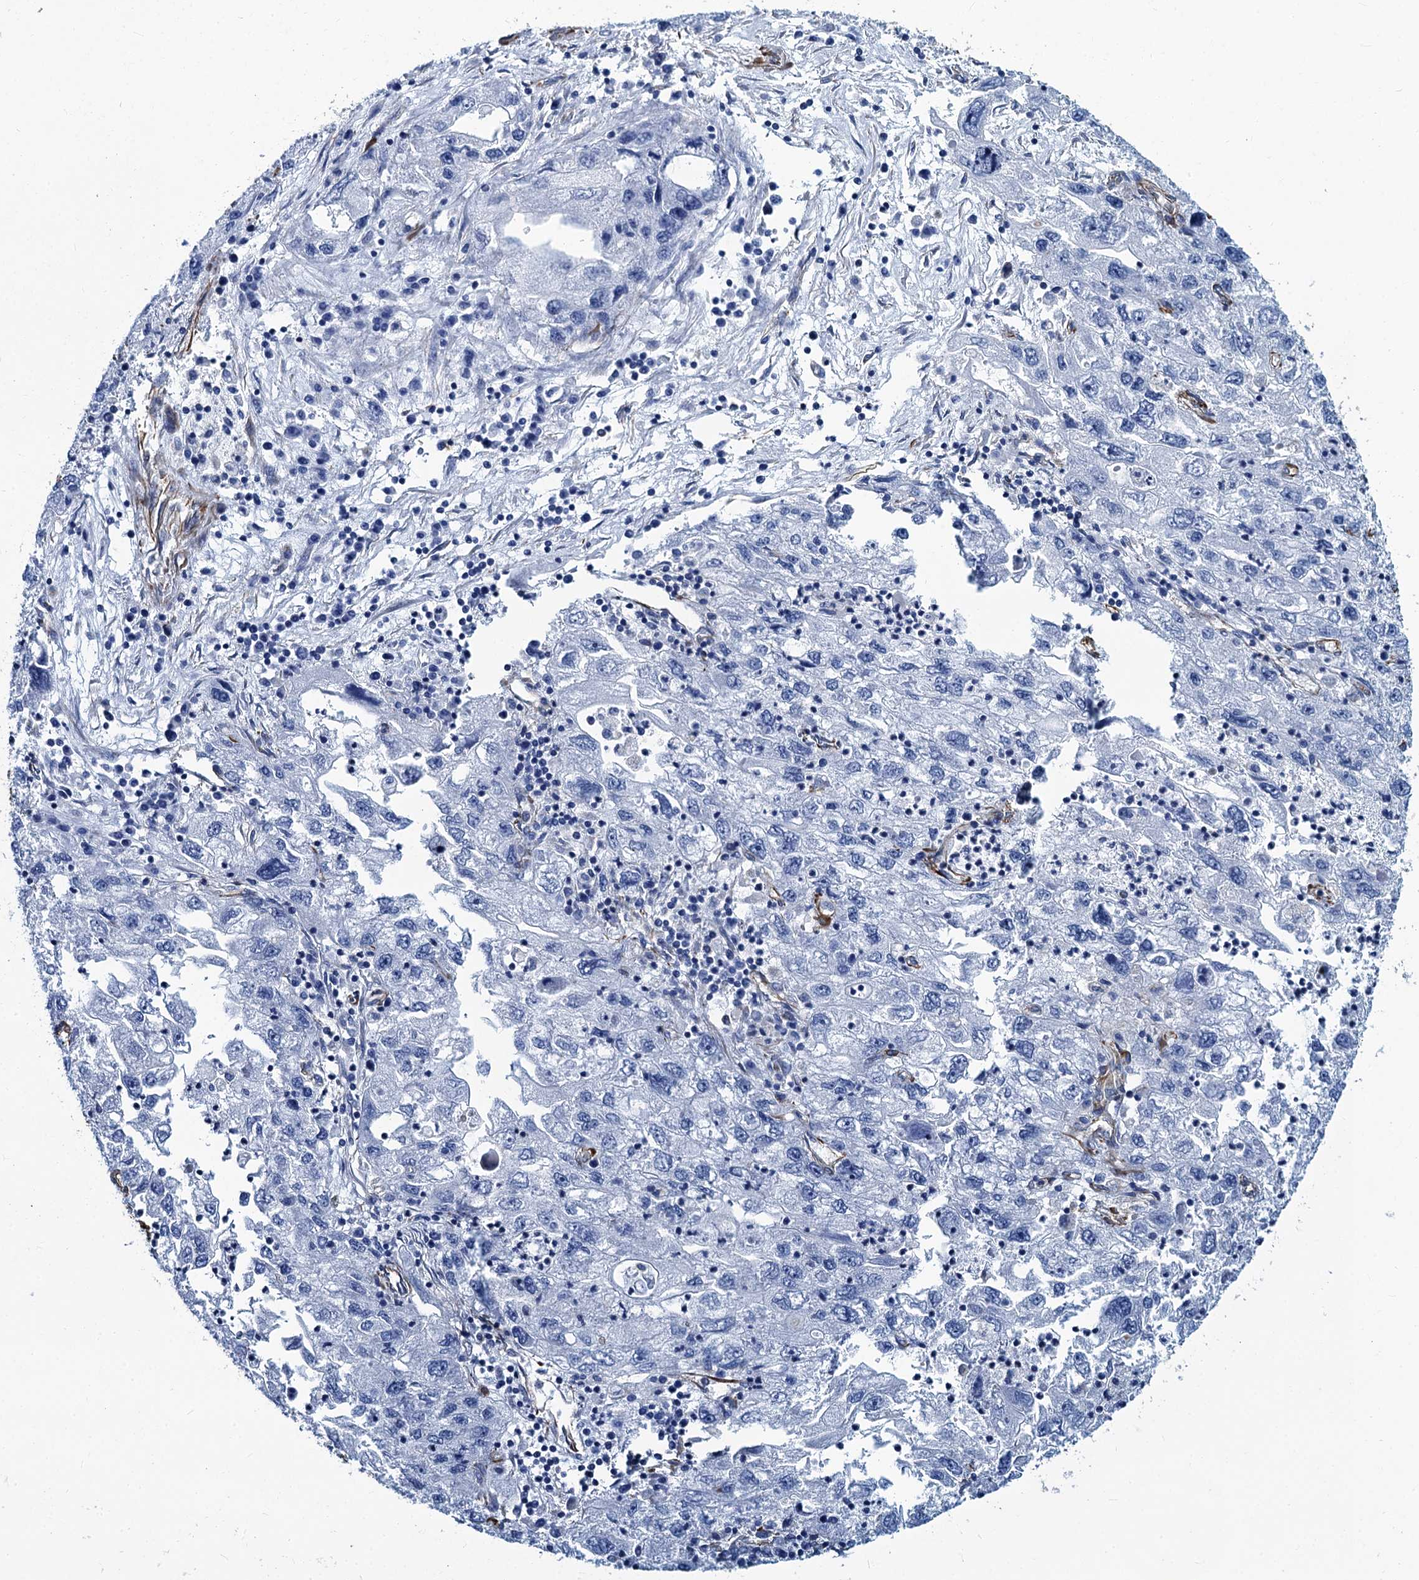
{"staining": {"intensity": "negative", "quantity": "none", "location": "none"}, "tissue": "endometrial cancer", "cell_type": "Tumor cells", "image_type": "cancer", "snomed": [{"axis": "morphology", "description": "Adenocarcinoma, NOS"}, {"axis": "topography", "description": "Endometrium"}], "caption": "Photomicrograph shows no protein expression in tumor cells of endometrial adenocarcinoma tissue. Nuclei are stained in blue.", "gene": "PGM2", "patient": {"sex": "female", "age": 49}}